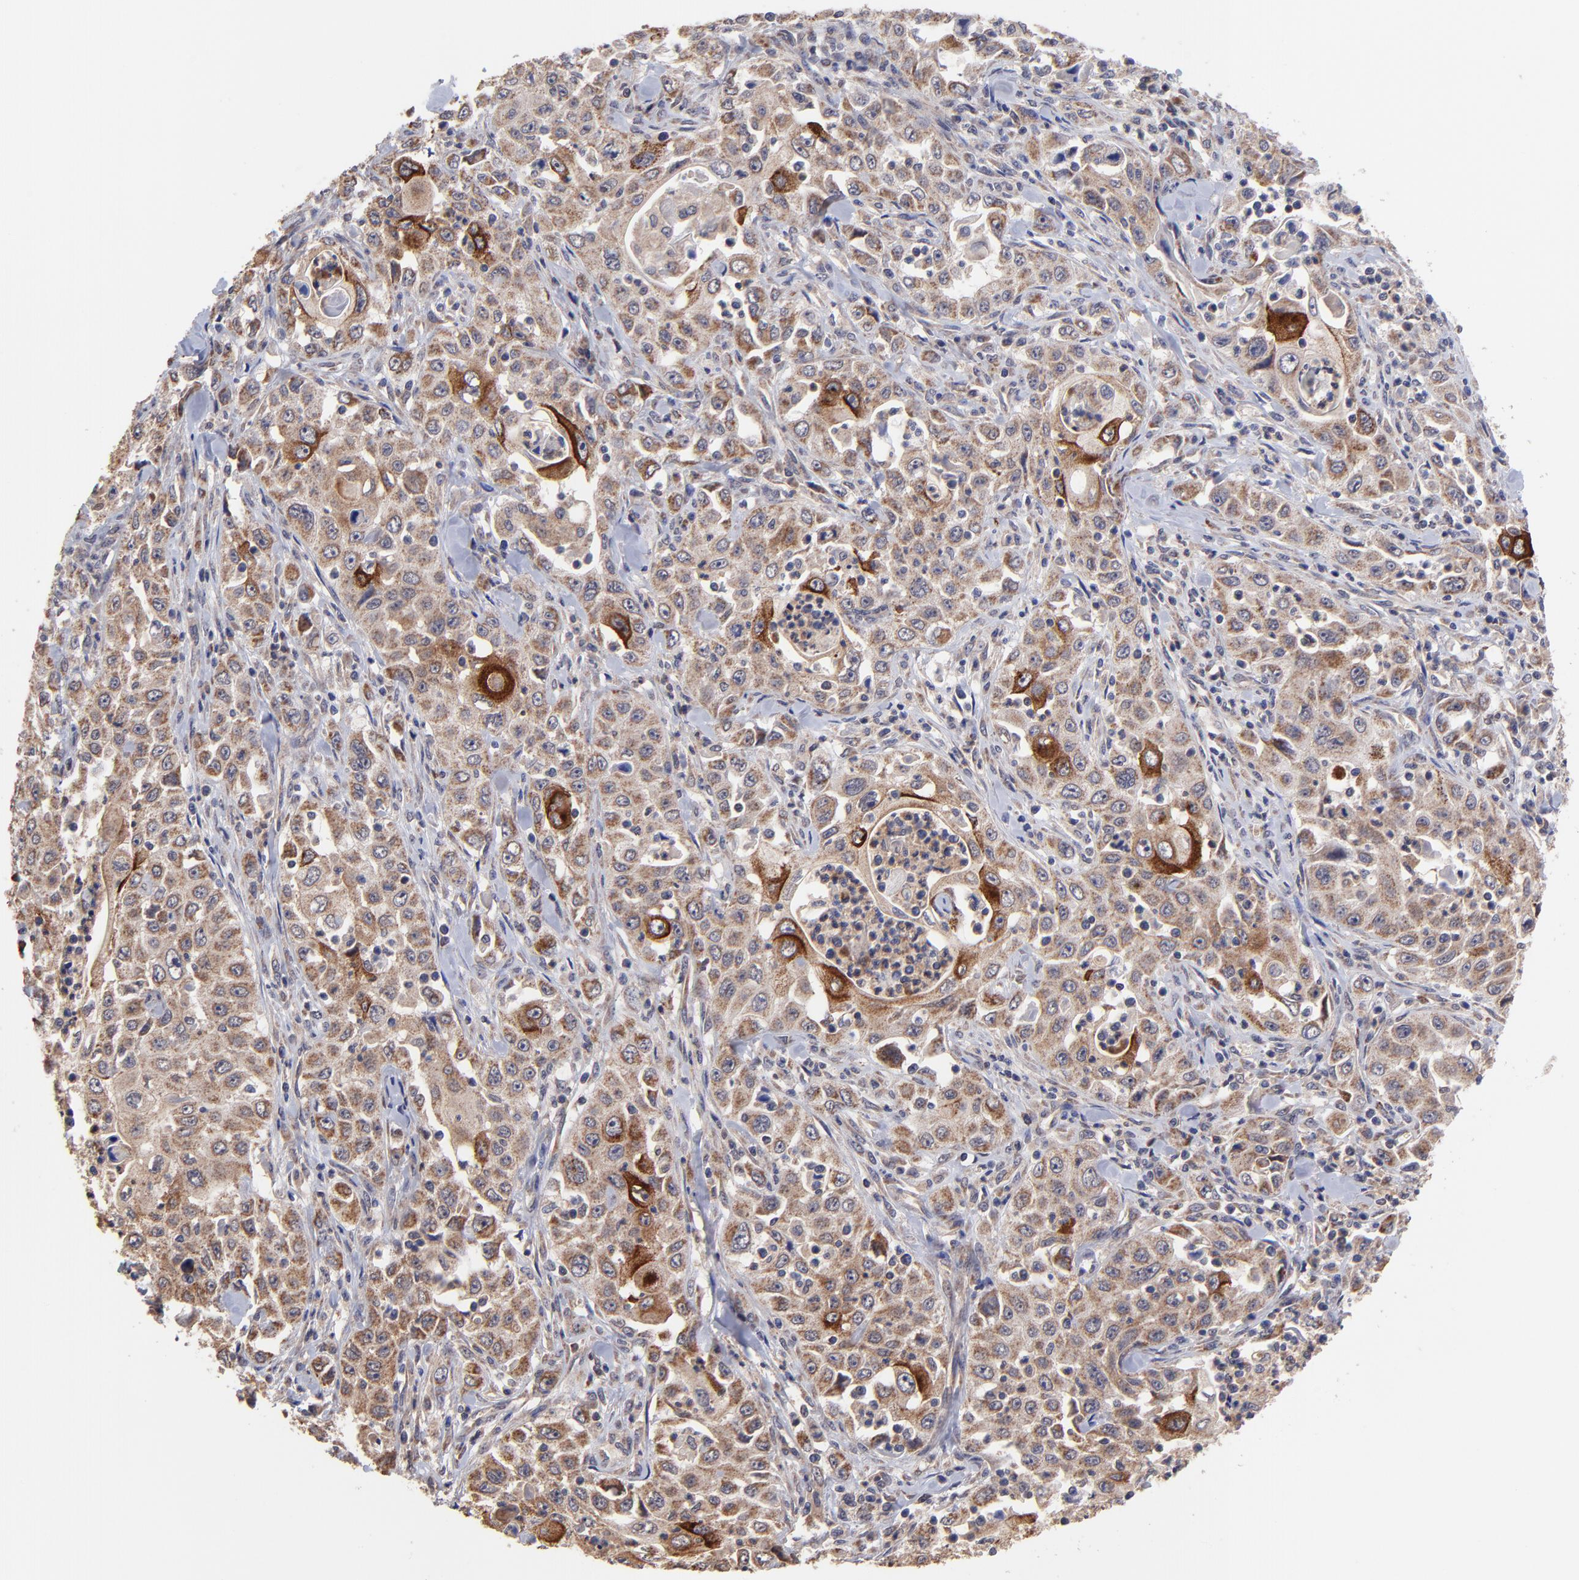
{"staining": {"intensity": "moderate", "quantity": ">75%", "location": "cytoplasmic/membranous"}, "tissue": "pancreatic cancer", "cell_type": "Tumor cells", "image_type": "cancer", "snomed": [{"axis": "morphology", "description": "Adenocarcinoma, NOS"}, {"axis": "topography", "description": "Pancreas"}], "caption": "Pancreatic cancer (adenocarcinoma) stained for a protein shows moderate cytoplasmic/membranous positivity in tumor cells.", "gene": "BAIAP2L2", "patient": {"sex": "male", "age": 70}}